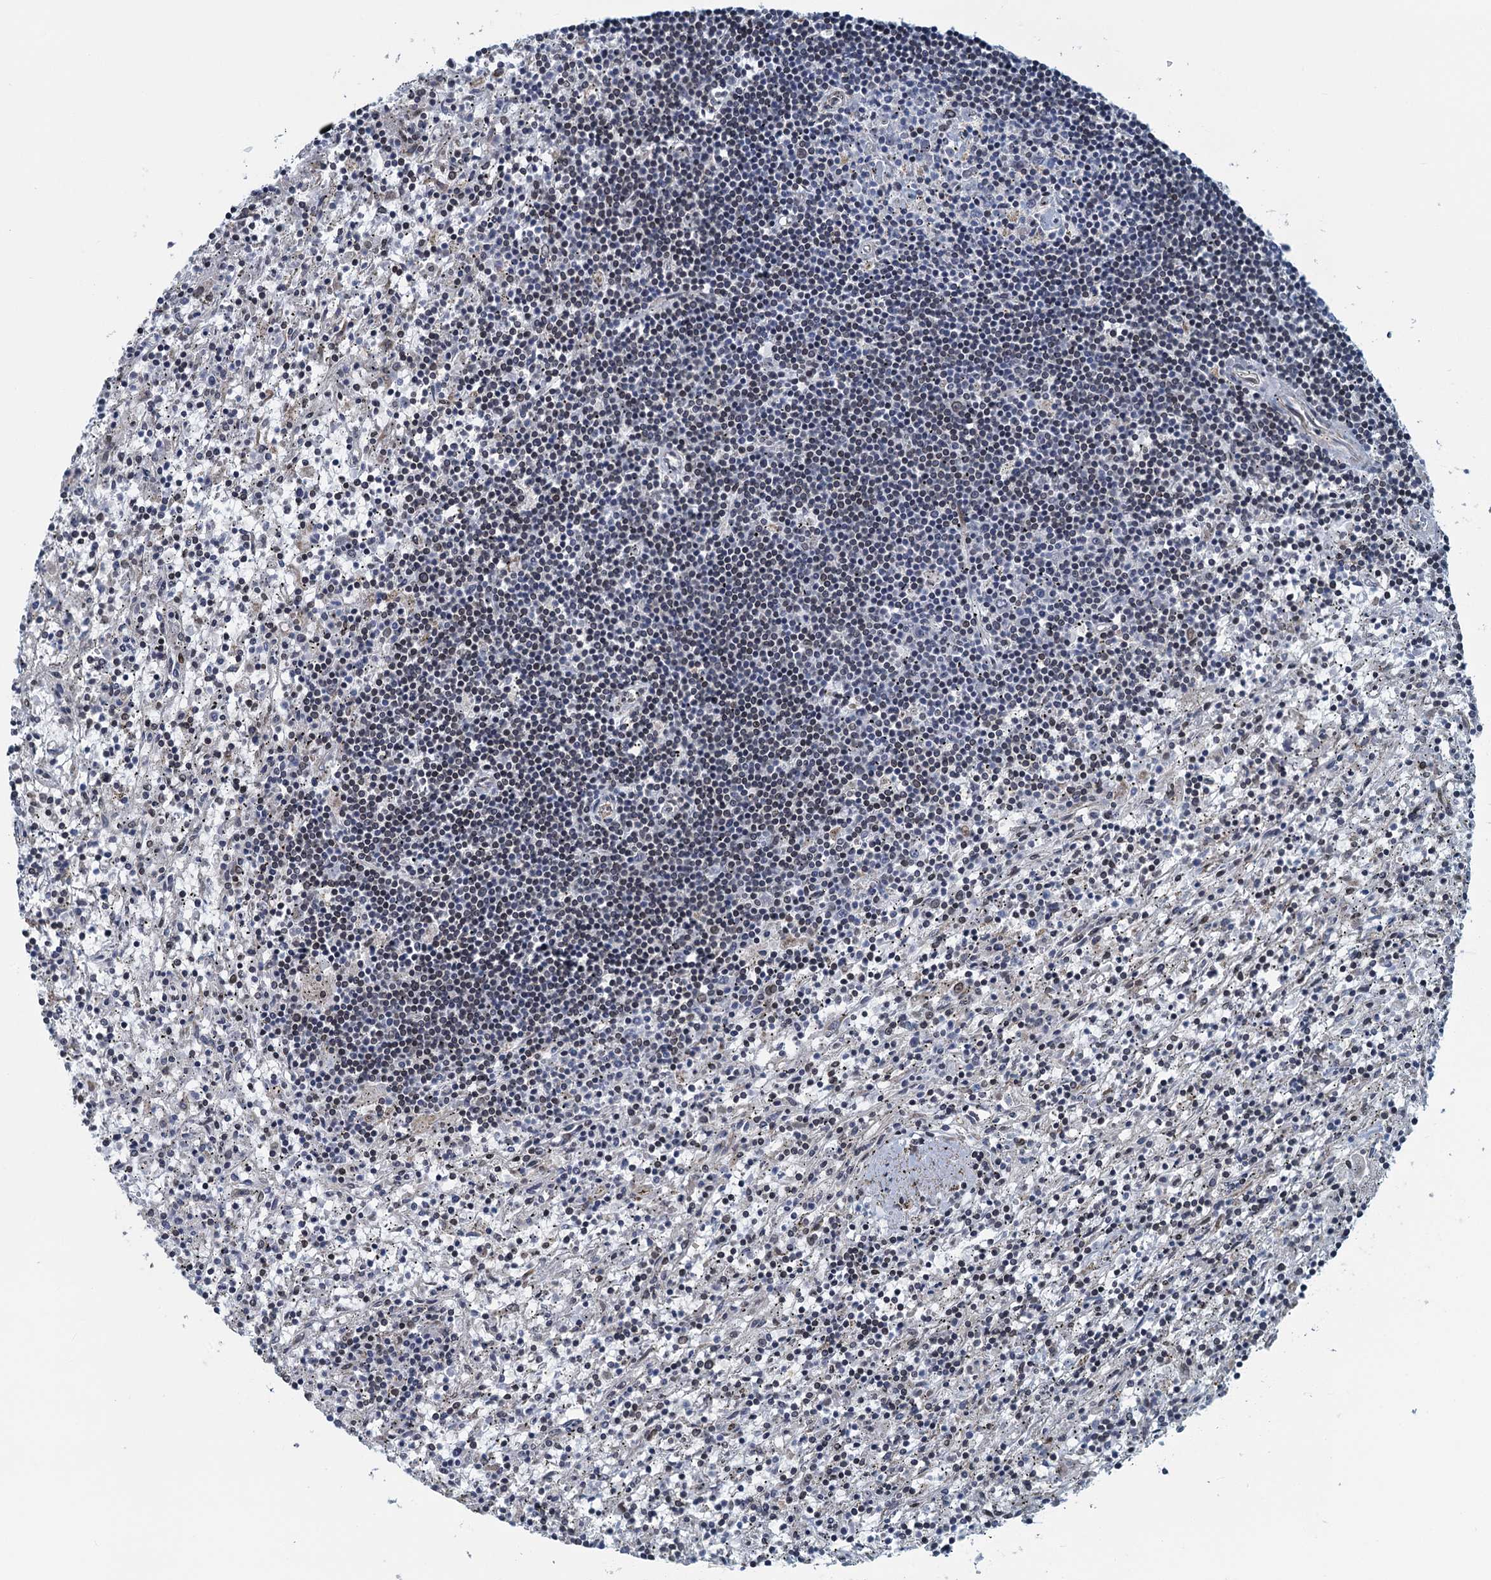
{"staining": {"intensity": "negative", "quantity": "none", "location": "none"}, "tissue": "lymphoma", "cell_type": "Tumor cells", "image_type": "cancer", "snomed": [{"axis": "morphology", "description": "Malignant lymphoma, non-Hodgkin's type, Low grade"}, {"axis": "topography", "description": "Spleen"}], "caption": "Protein analysis of lymphoma displays no significant positivity in tumor cells.", "gene": "CCDC34", "patient": {"sex": "male", "age": 76}}